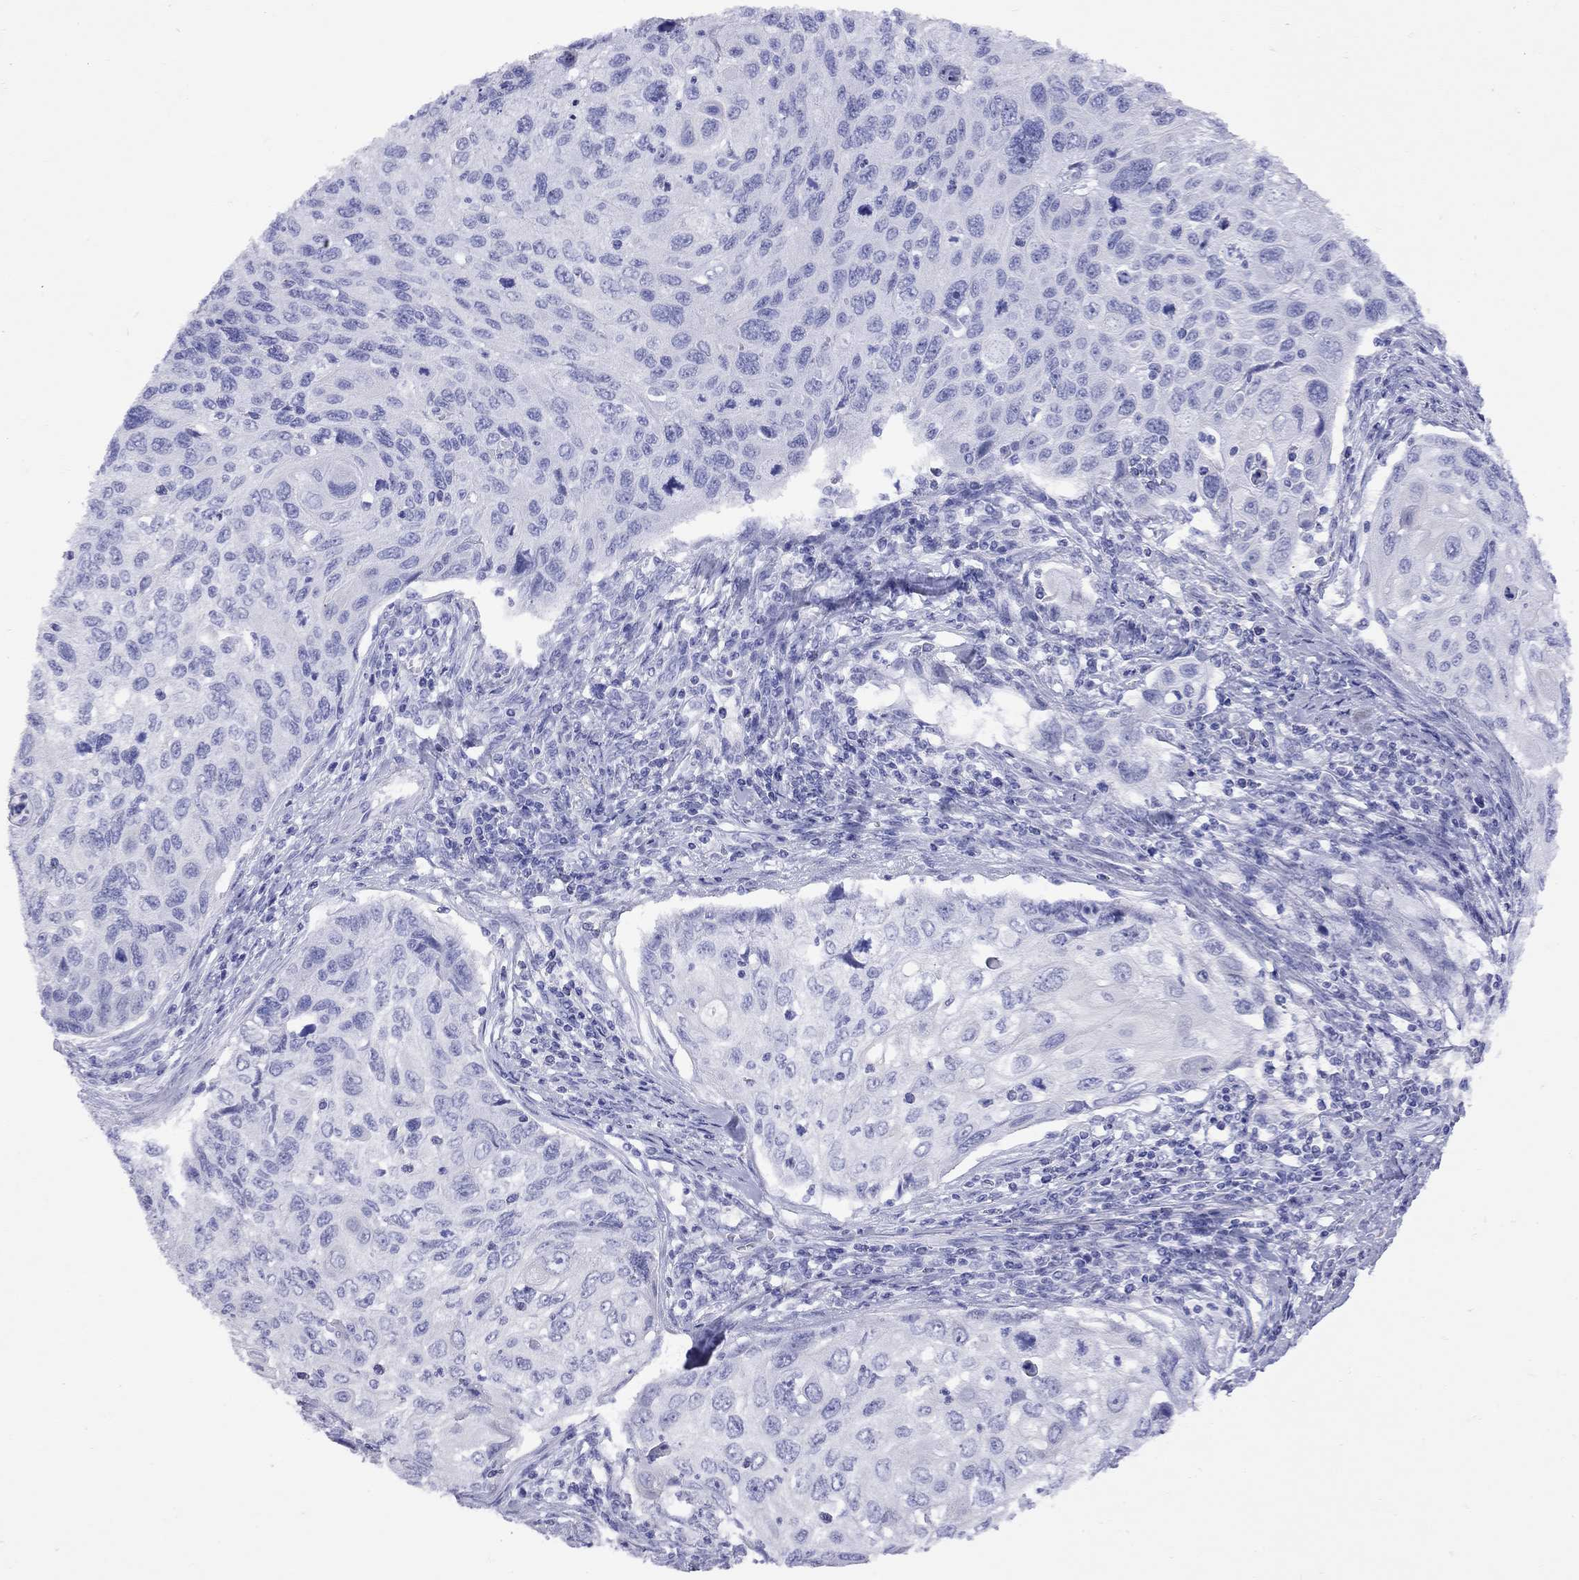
{"staining": {"intensity": "negative", "quantity": "none", "location": "none"}, "tissue": "cervical cancer", "cell_type": "Tumor cells", "image_type": "cancer", "snomed": [{"axis": "morphology", "description": "Squamous cell carcinoma, NOS"}, {"axis": "topography", "description": "Cervix"}], "caption": "The IHC micrograph has no significant positivity in tumor cells of cervical cancer tissue.", "gene": "GRIA2", "patient": {"sex": "female", "age": 70}}